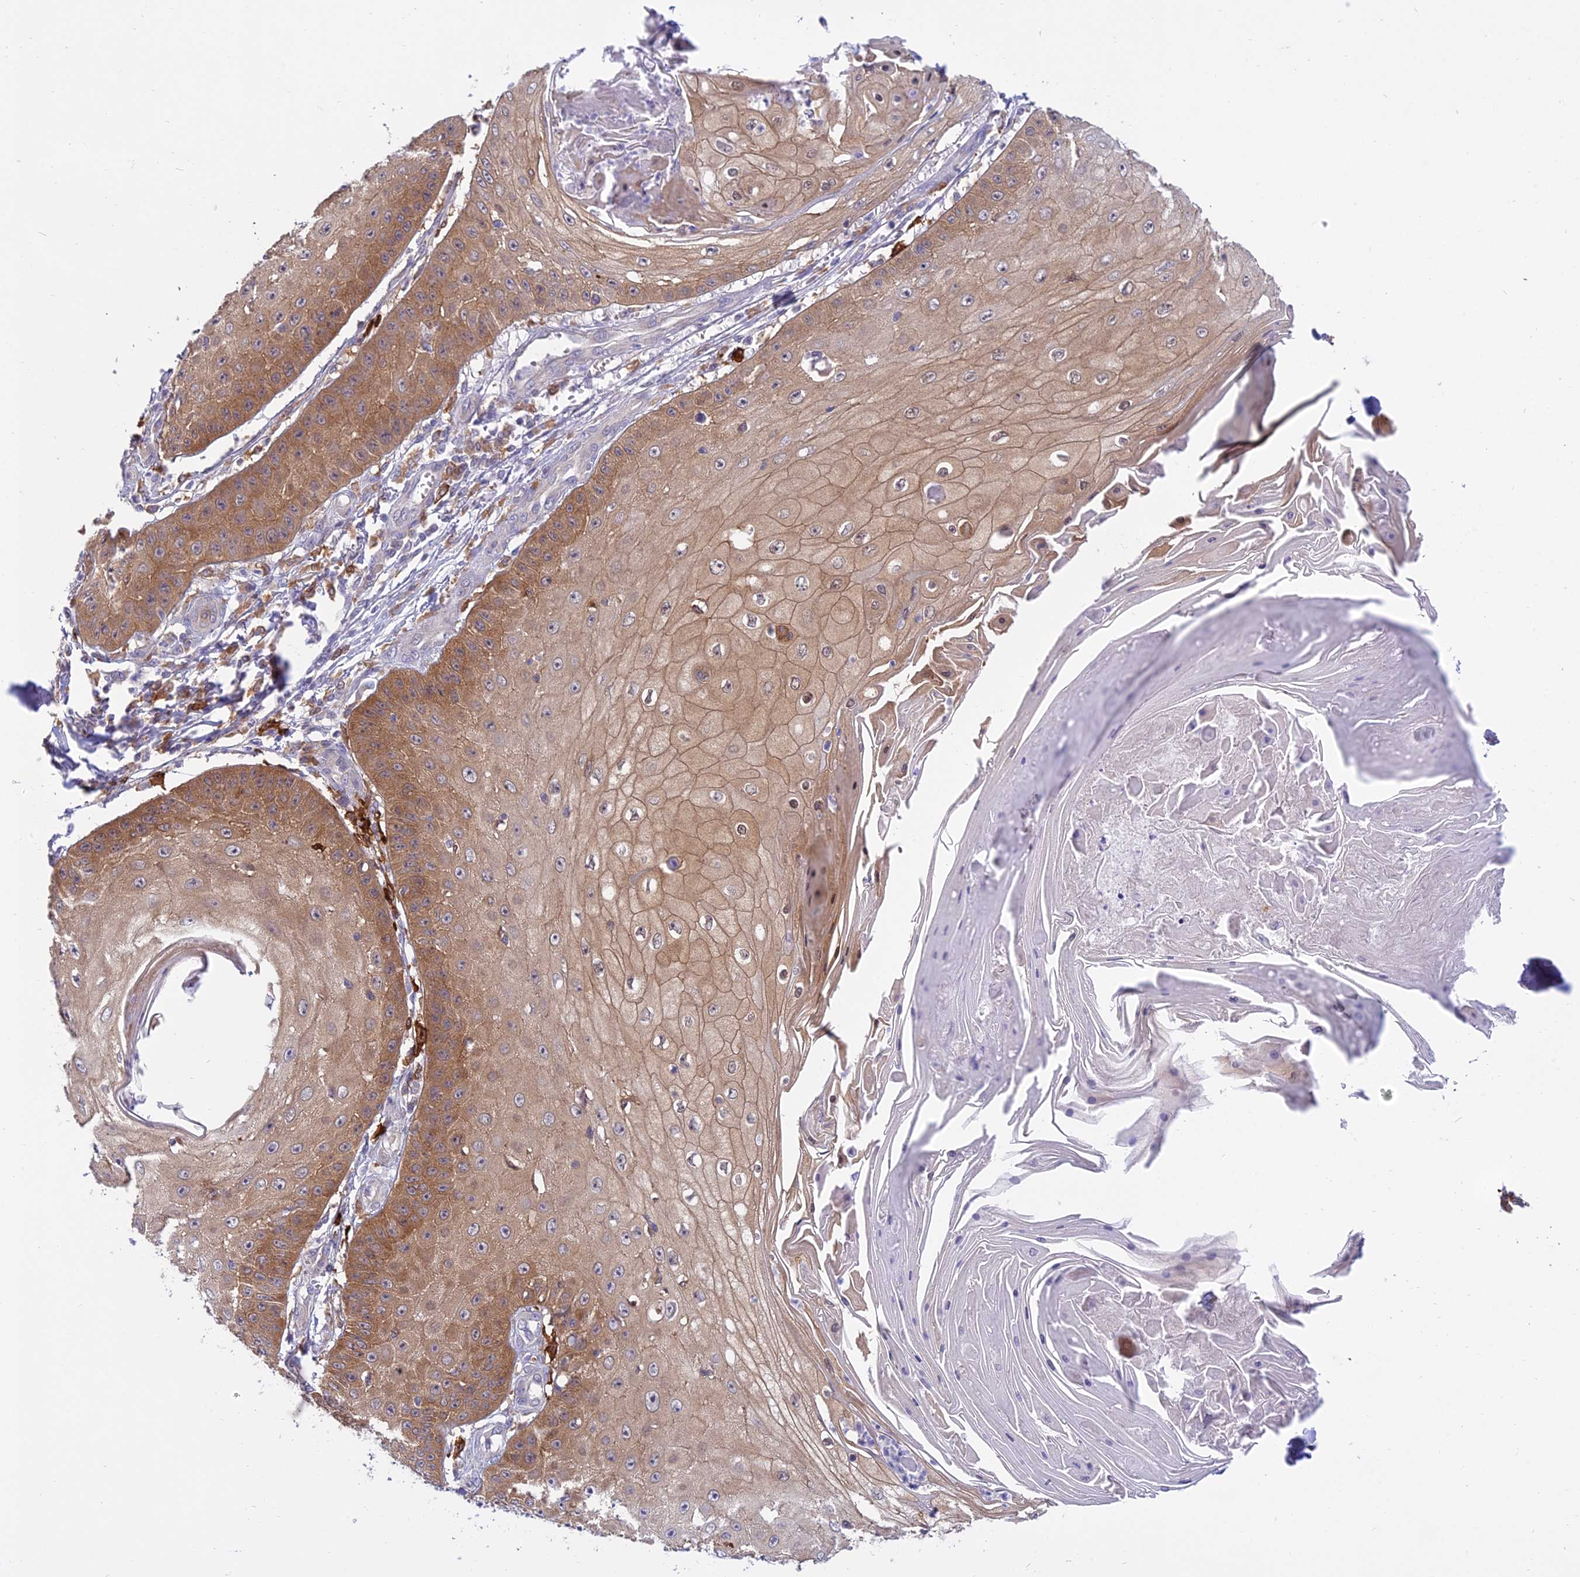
{"staining": {"intensity": "strong", "quantity": "25%-75%", "location": "cytoplasmic/membranous"}, "tissue": "skin cancer", "cell_type": "Tumor cells", "image_type": "cancer", "snomed": [{"axis": "morphology", "description": "Squamous cell carcinoma, NOS"}, {"axis": "topography", "description": "Skin"}], "caption": "A micrograph of human skin cancer stained for a protein exhibits strong cytoplasmic/membranous brown staining in tumor cells. (DAB IHC with brightfield microscopy, high magnification).", "gene": "UBE2G1", "patient": {"sex": "male", "age": 70}}